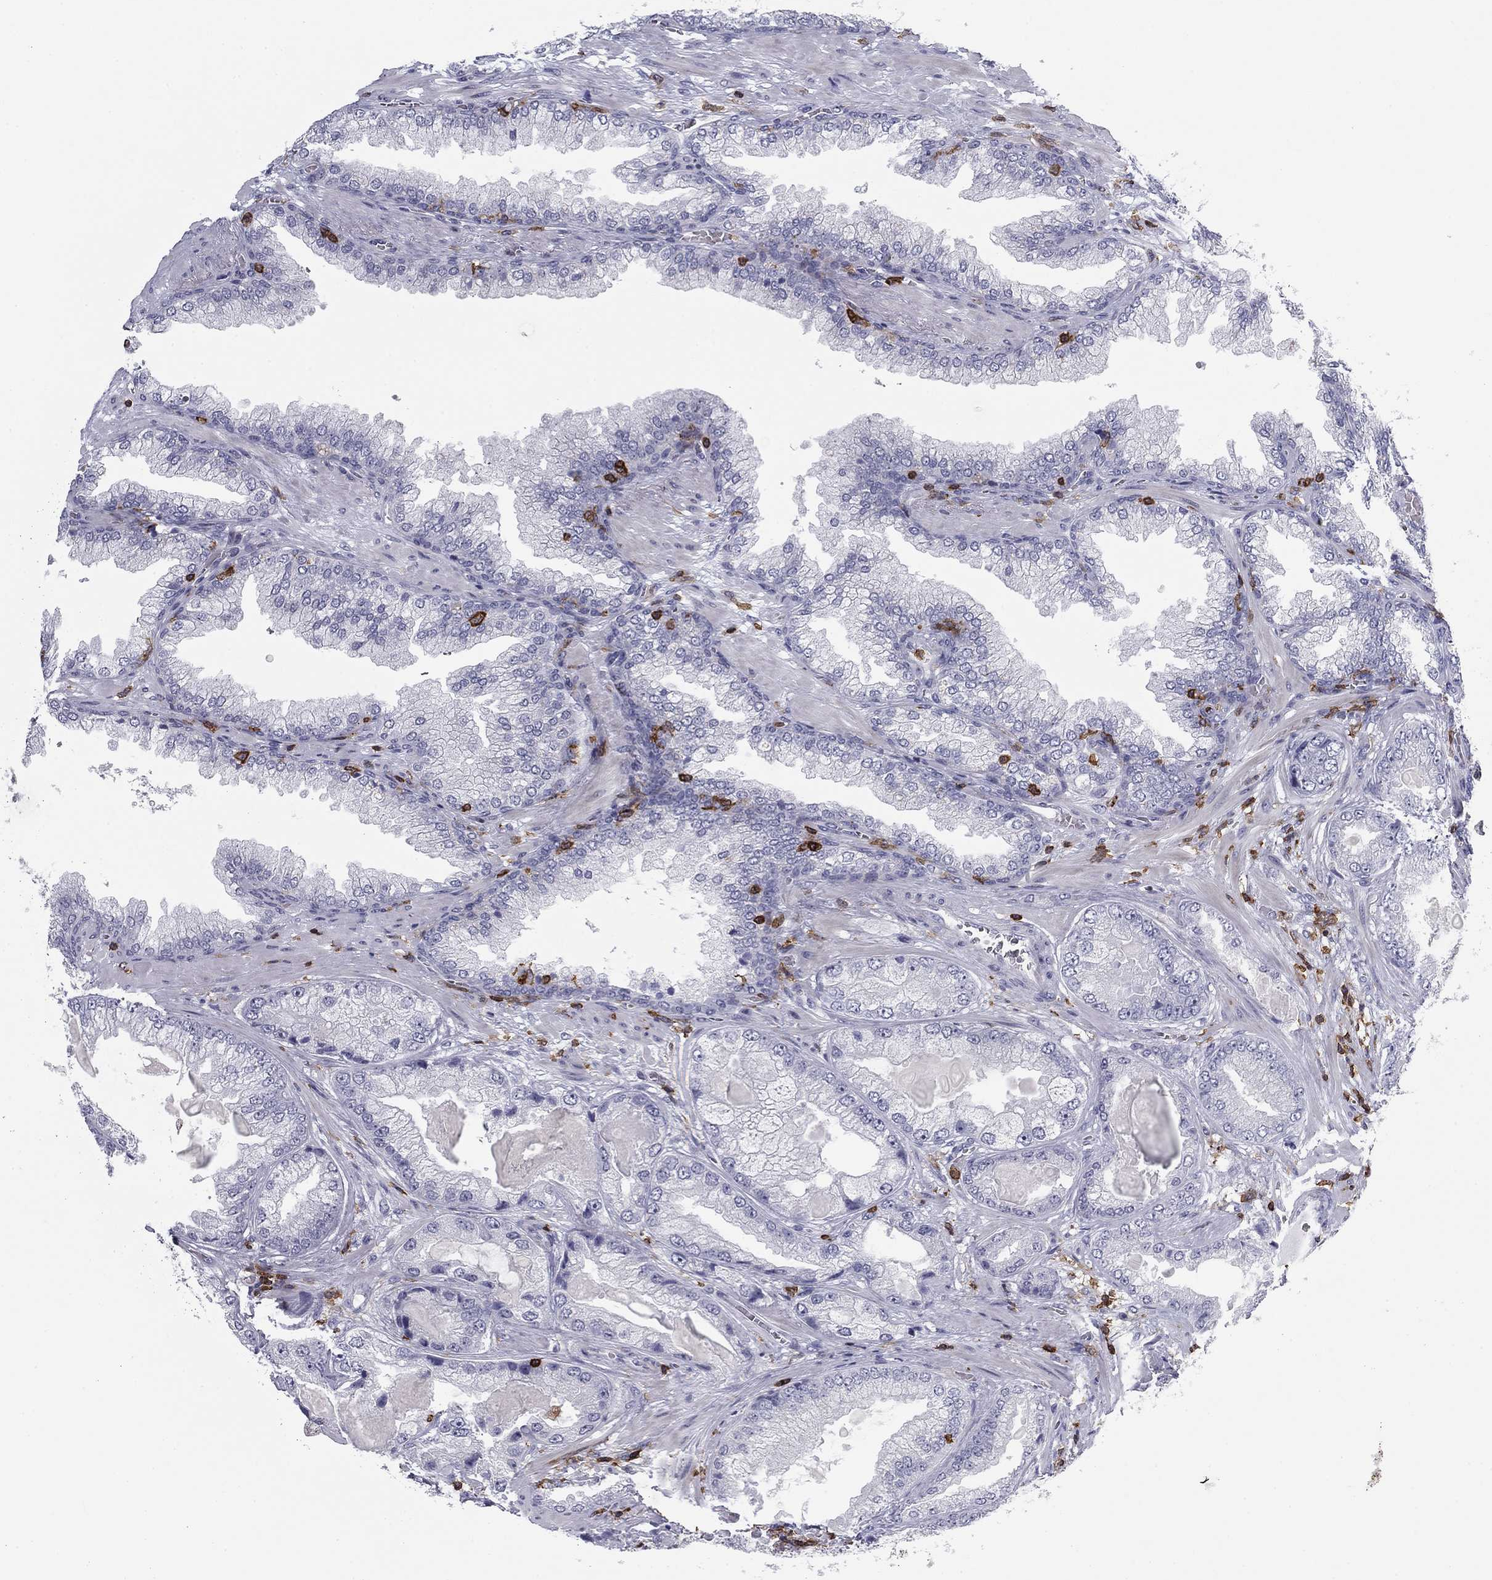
{"staining": {"intensity": "negative", "quantity": "none", "location": "none"}, "tissue": "prostate cancer", "cell_type": "Tumor cells", "image_type": "cancer", "snomed": [{"axis": "morphology", "description": "Adenocarcinoma, Low grade"}, {"axis": "topography", "description": "Prostate"}], "caption": "Immunohistochemistry (IHC) image of neoplastic tissue: human prostate cancer (low-grade adenocarcinoma) stained with DAB (3,3'-diaminobenzidine) shows no significant protein expression in tumor cells.", "gene": "ARHGAP27", "patient": {"sex": "male", "age": 57}}